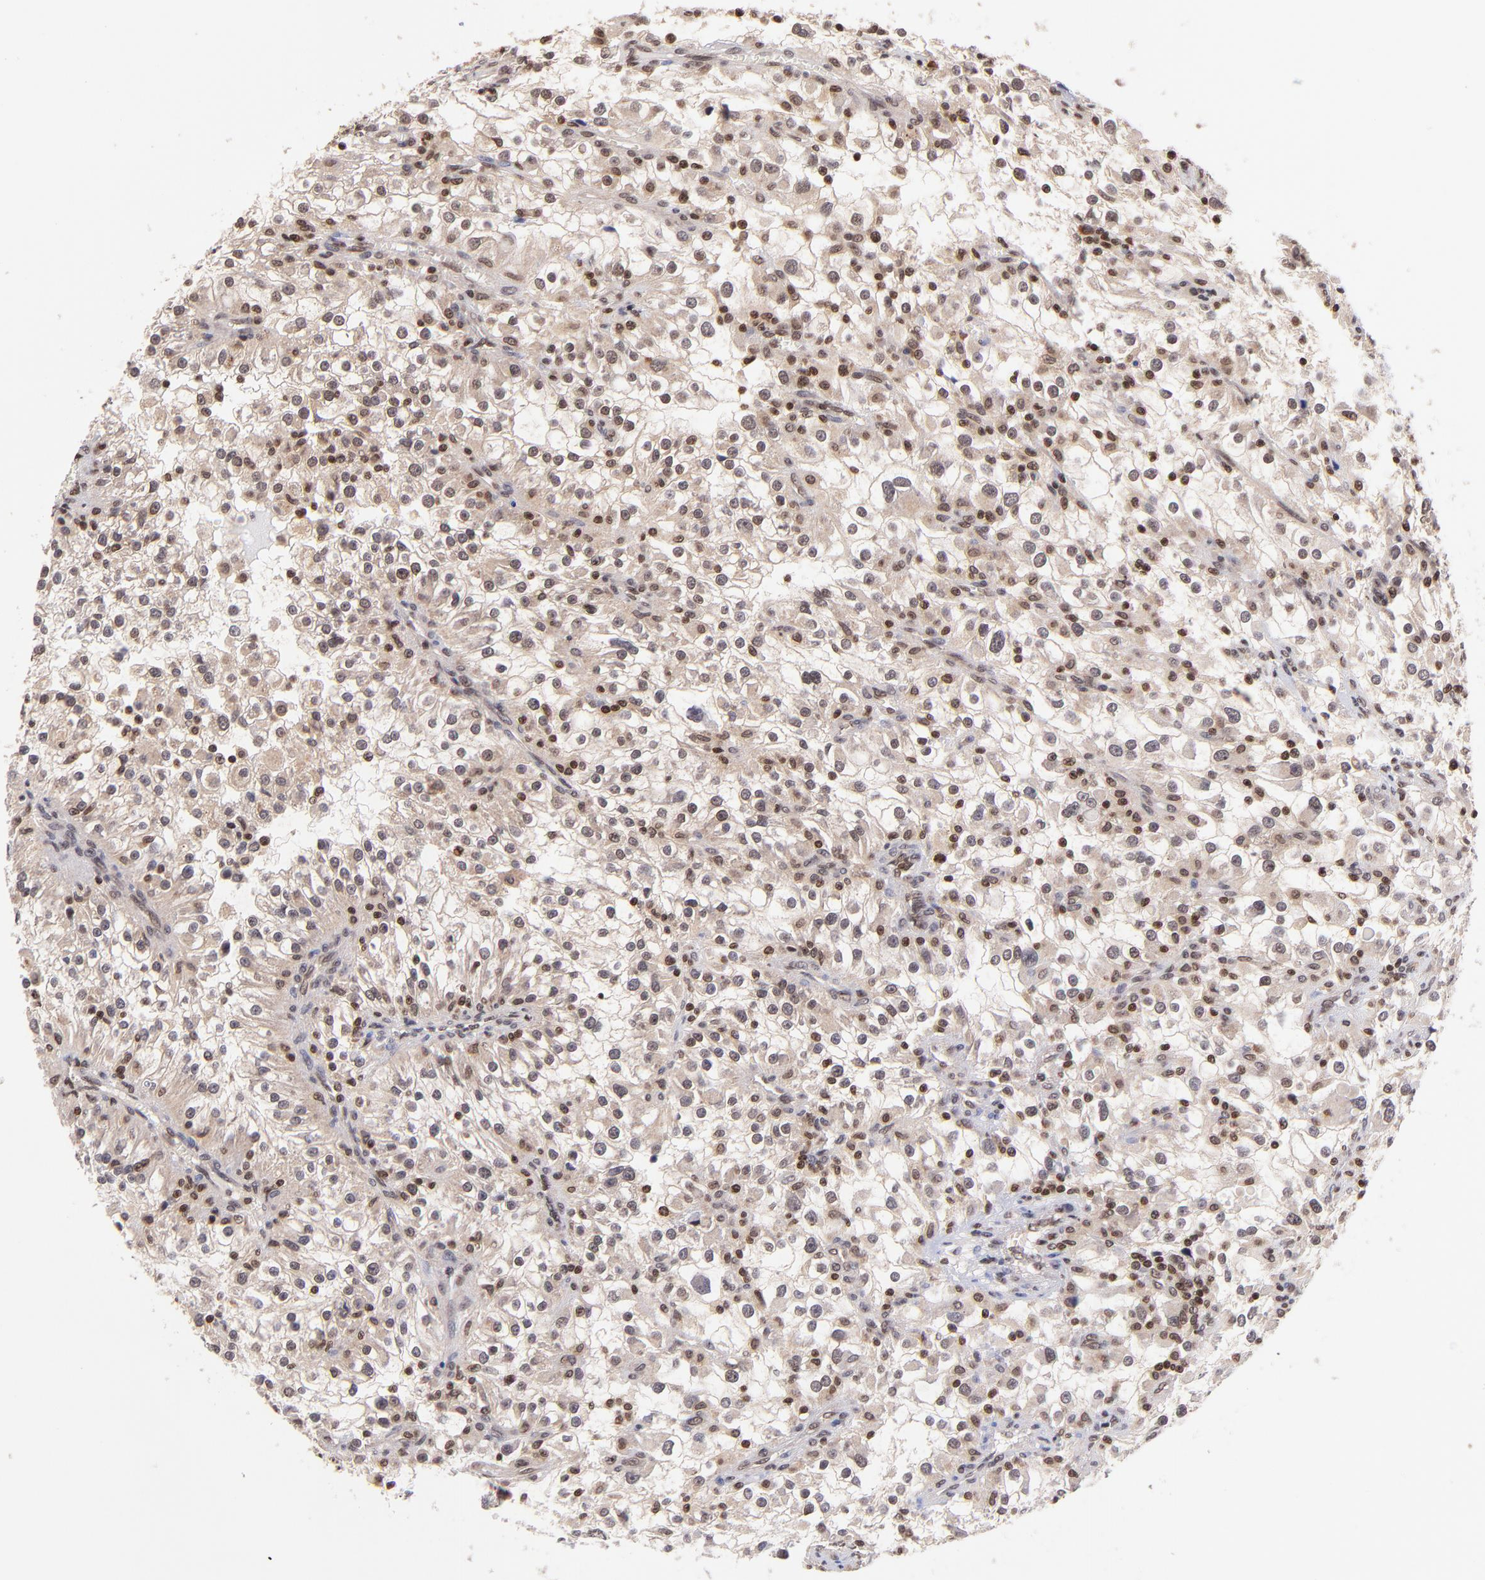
{"staining": {"intensity": "moderate", "quantity": ">75%", "location": "cytoplasmic/membranous,nuclear"}, "tissue": "renal cancer", "cell_type": "Tumor cells", "image_type": "cancer", "snomed": [{"axis": "morphology", "description": "Adenocarcinoma, NOS"}, {"axis": "topography", "description": "Kidney"}], "caption": "Tumor cells show moderate cytoplasmic/membranous and nuclear expression in approximately >75% of cells in renal adenocarcinoma.", "gene": "WDR25", "patient": {"sex": "female", "age": 52}}